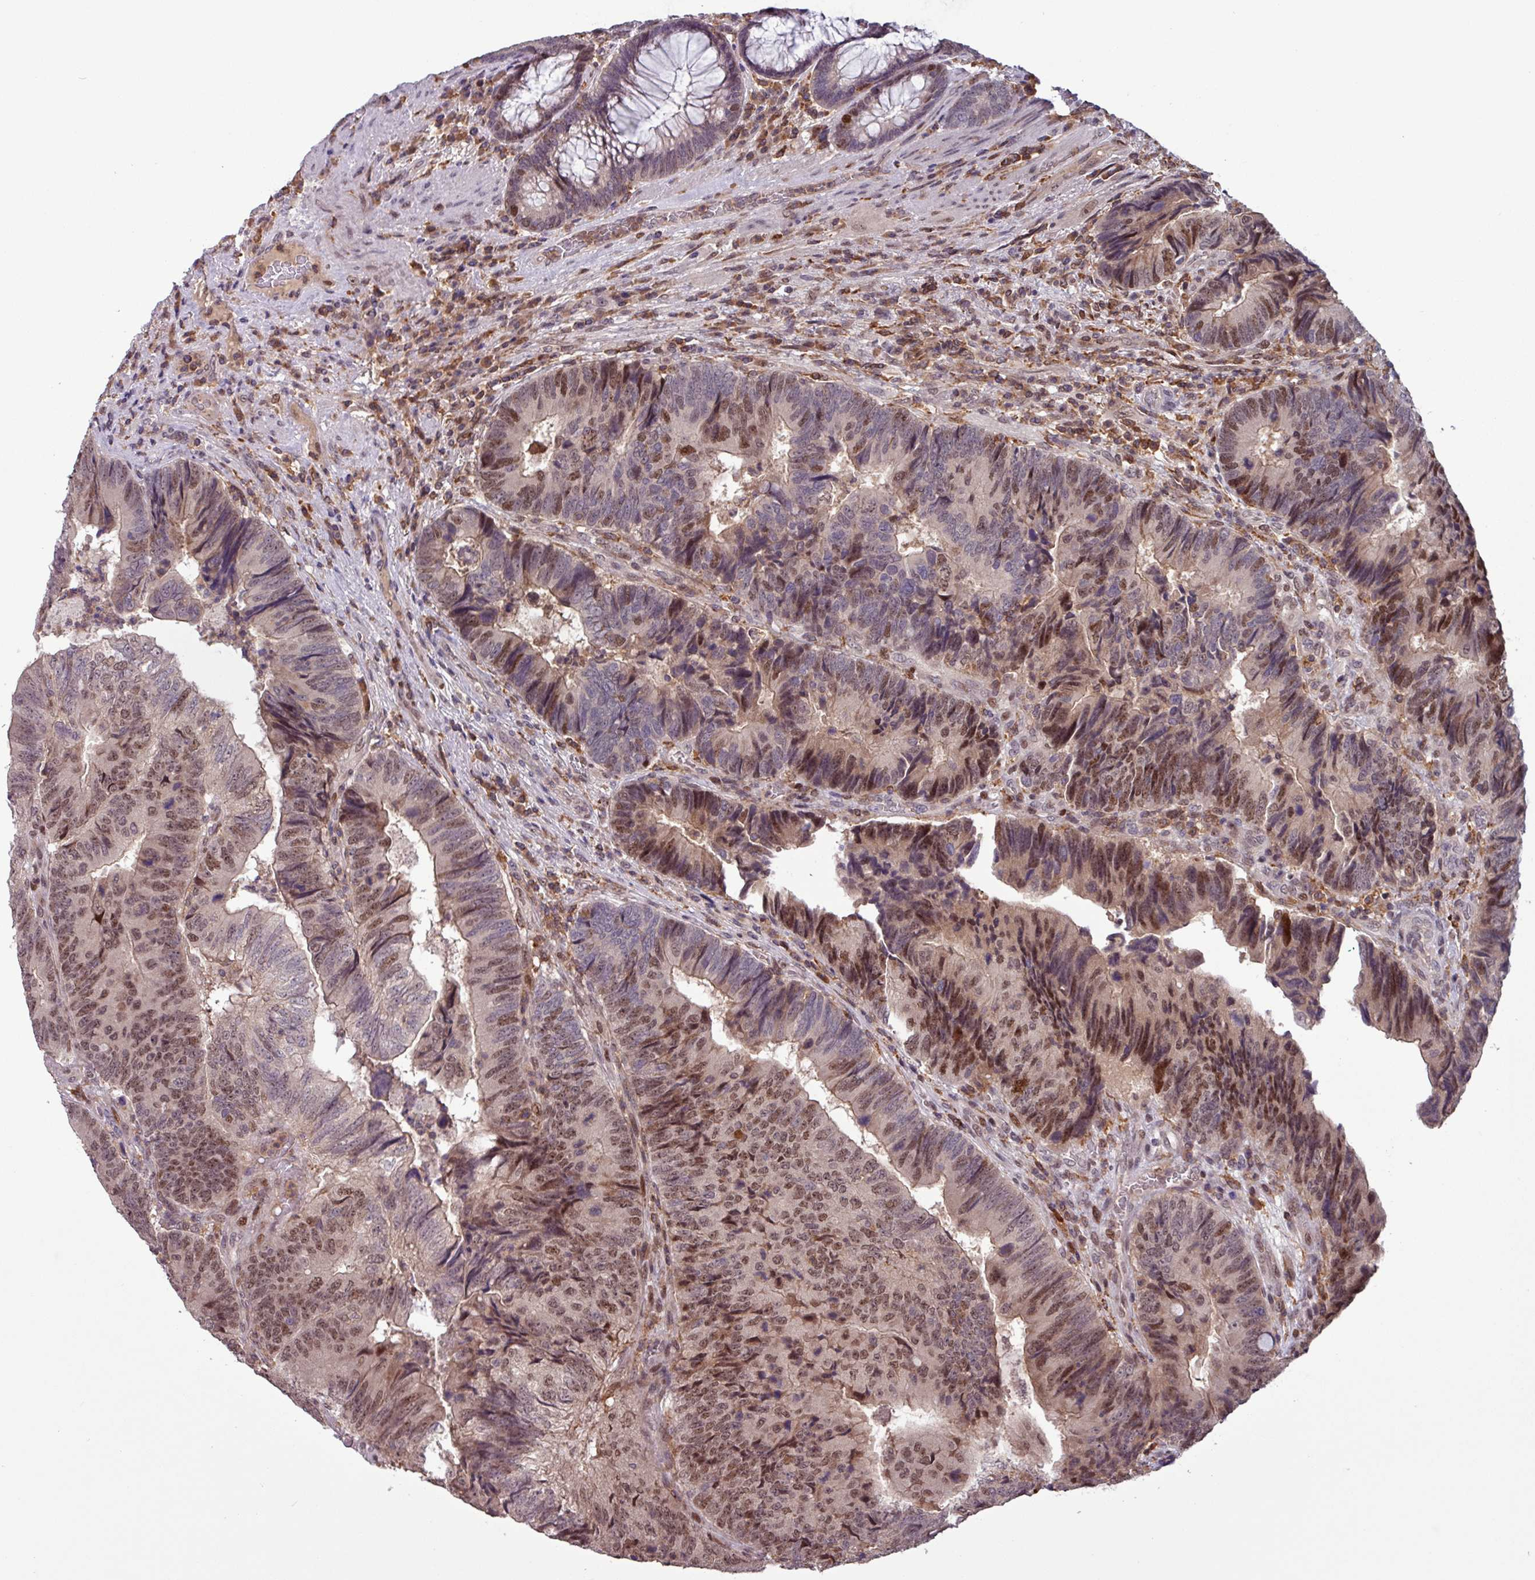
{"staining": {"intensity": "moderate", "quantity": ">75%", "location": "nuclear"}, "tissue": "colorectal cancer", "cell_type": "Tumor cells", "image_type": "cancer", "snomed": [{"axis": "morphology", "description": "Adenocarcinoma, NOS"}, {"axis": "topography", "description": "Colon"}], "caption": "High-power microscopy captured an IHC image of adenocarcinoma (colorectal), revealing moderate nuclear expression in about >75% of tumor cells. (Stains: DAB (3,3'-diaminobenzidine) in brown, nuclei in blue, Microscopy: brightfield microscopy at high magnification).", "gene": "PRRX1", "patient": {"sex": "female", "age": 67}}